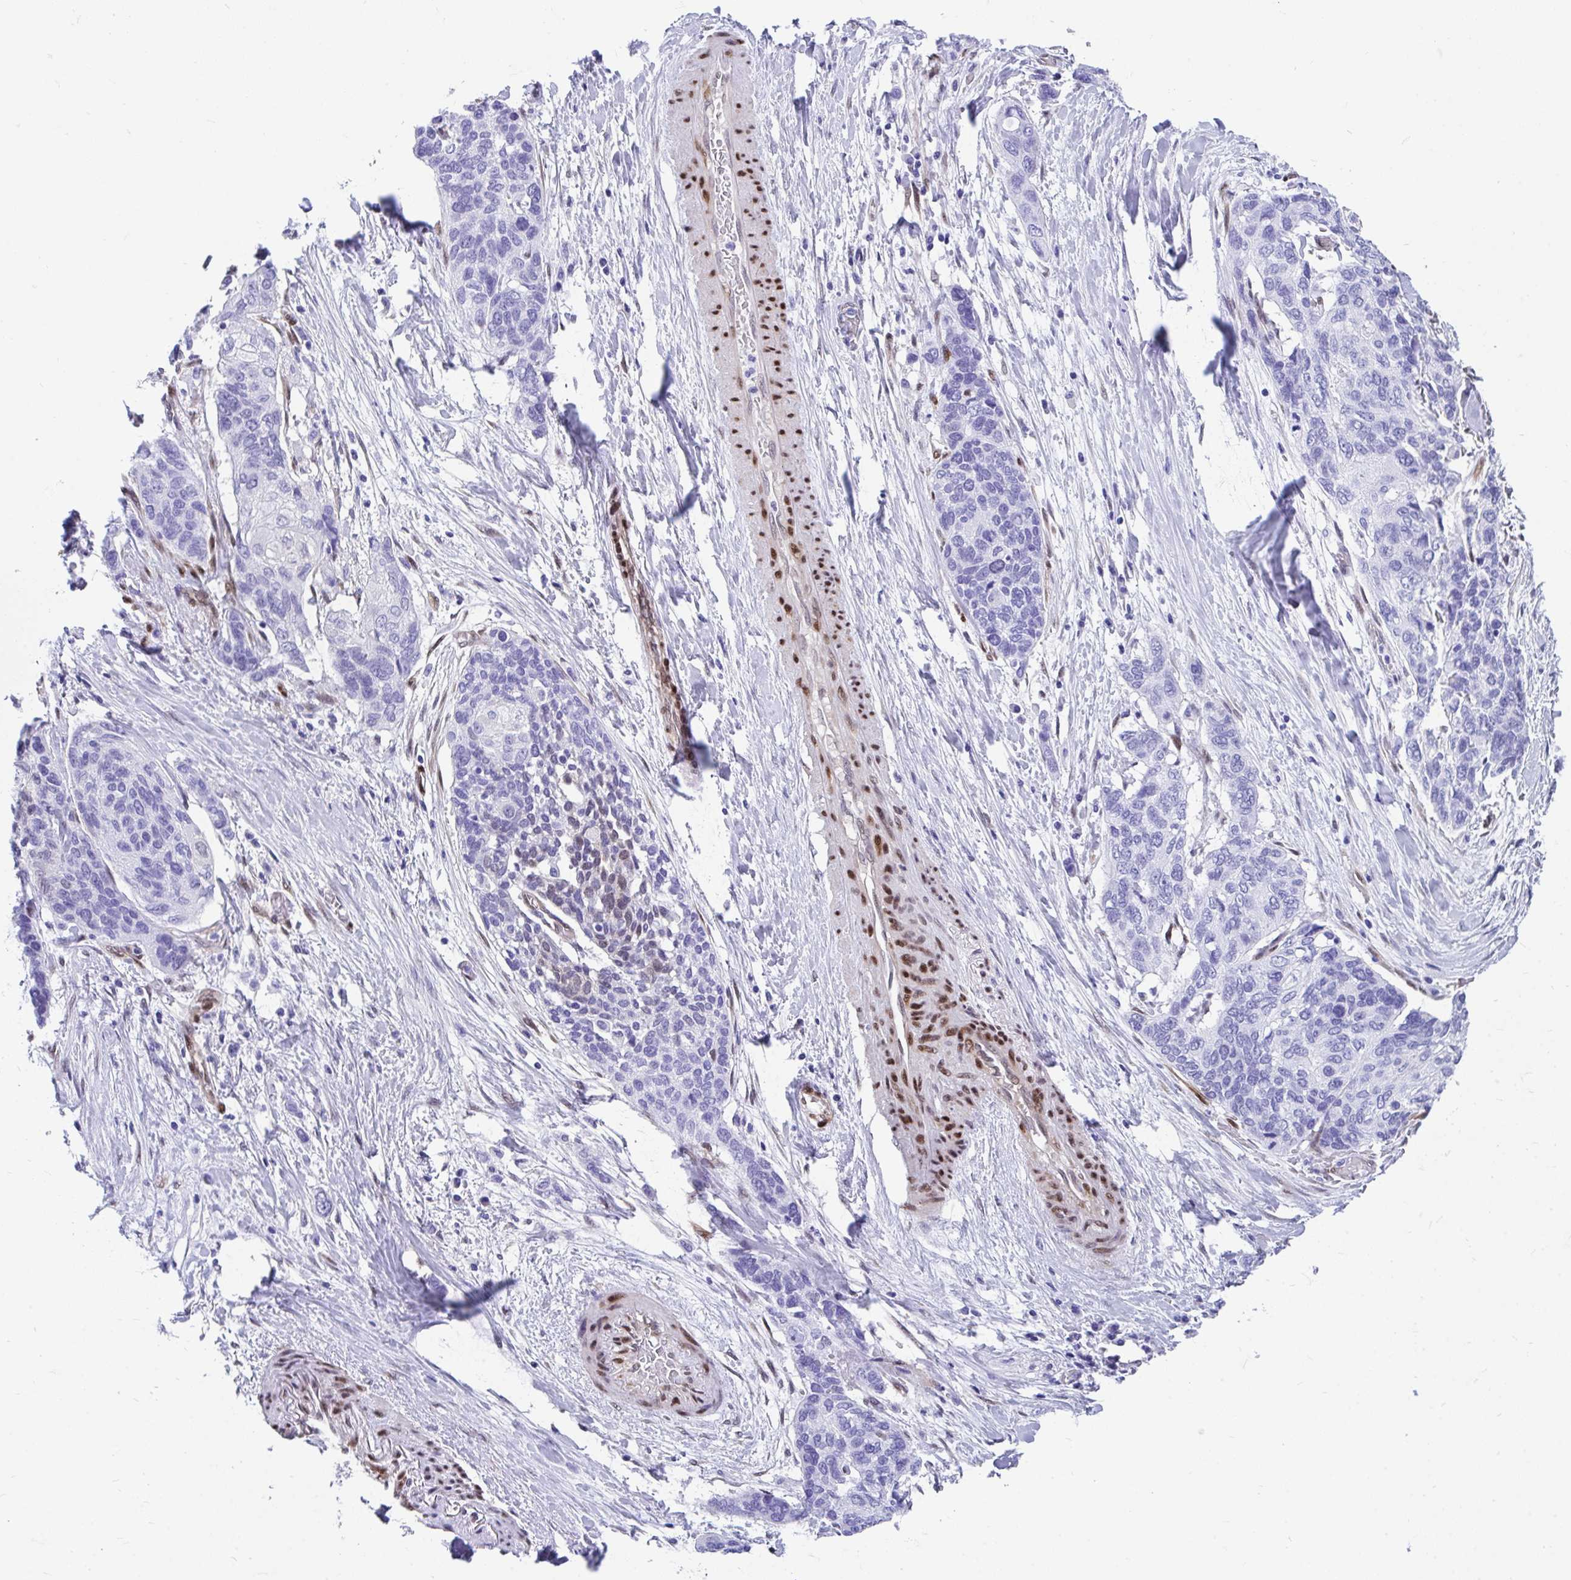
{"staining": {"intensity": "negative", "quantity": "none", "location": "none"}, "tissue": "lung cancer", "cell_type": "Tumor cells", "image_type": "cancer", "snomed": [{"axis": "morphology", "description": "Squamous cell carcinoma, NOS"}, {"axis": "morphology", "description": "Squamous cell carcinoma, metastatic, NOS"}, {"axis": "topography", "description": "Lymph node"}, {"axis": "topography", "description": "Lung"}], "caption": "An immunohistochemistry image of lung cancer is shown. There is no staining in tumor cells of lung cancer. (DAB (3,3'-diaminobenzidine) immunohistochemistry, high magnification).", "gene": "RBPMS", "patient": {"sex": "male", "age": 41}}